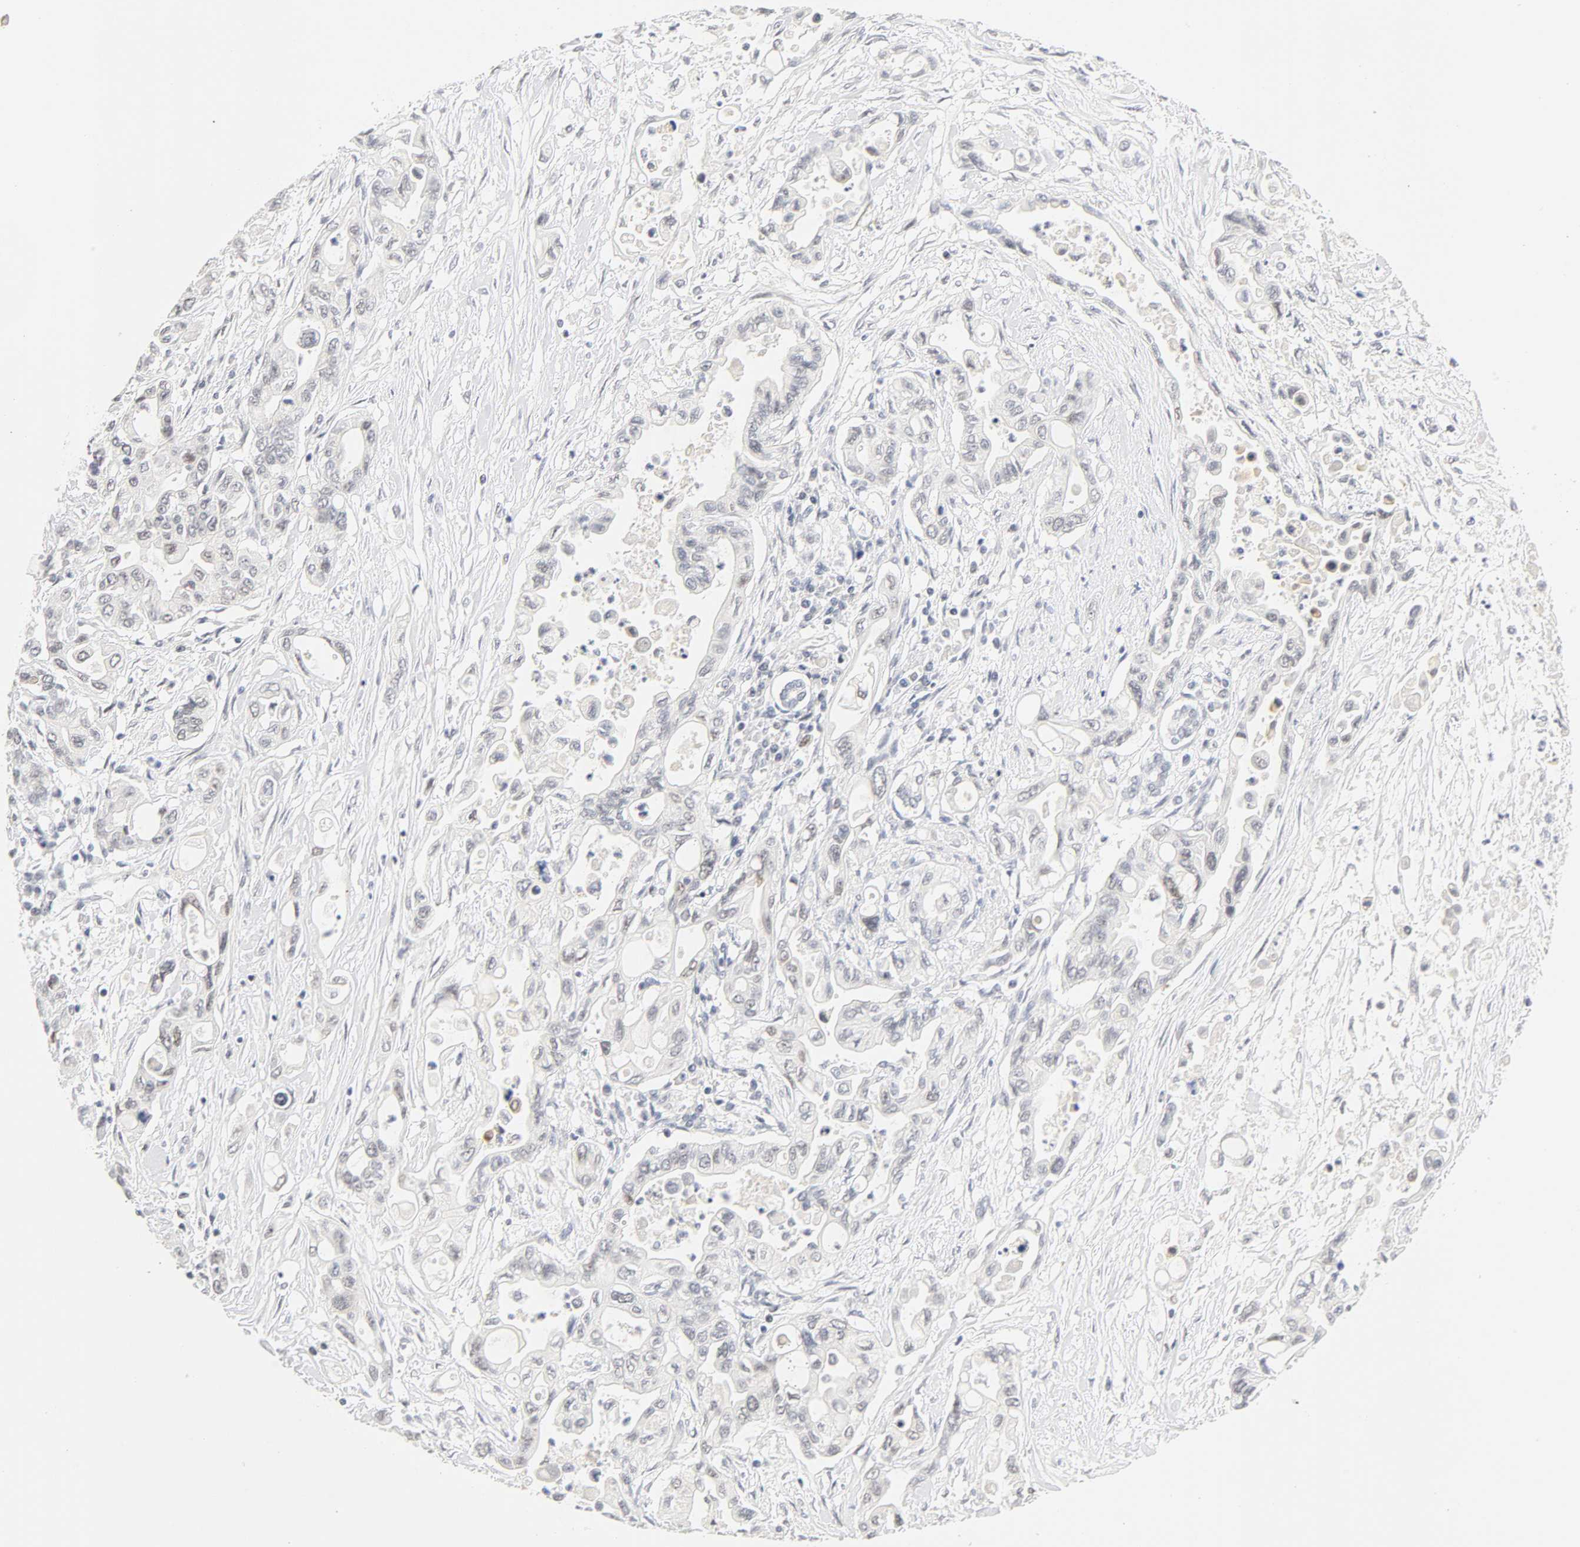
{"staining": {"intensity": "weak", "quantity": "<25%", "location": "nuclear"}, "tissue": "pancreatic cancer", "cell_type": "Tumor cells", "image_type": "cancer", "snomed": [{"axis": "morphology", "description": "Adenocarcinoma, NOS"}, {"axis": "topography", "description": "Pancreas"}], "caption": "This is an immunohistochemistry (IHC) image of adenocarcinoma (pancreatic). There is no expression in tumor cells.", "gene": "MNAT1", "patient": {"sex": "female", "age": 57}}